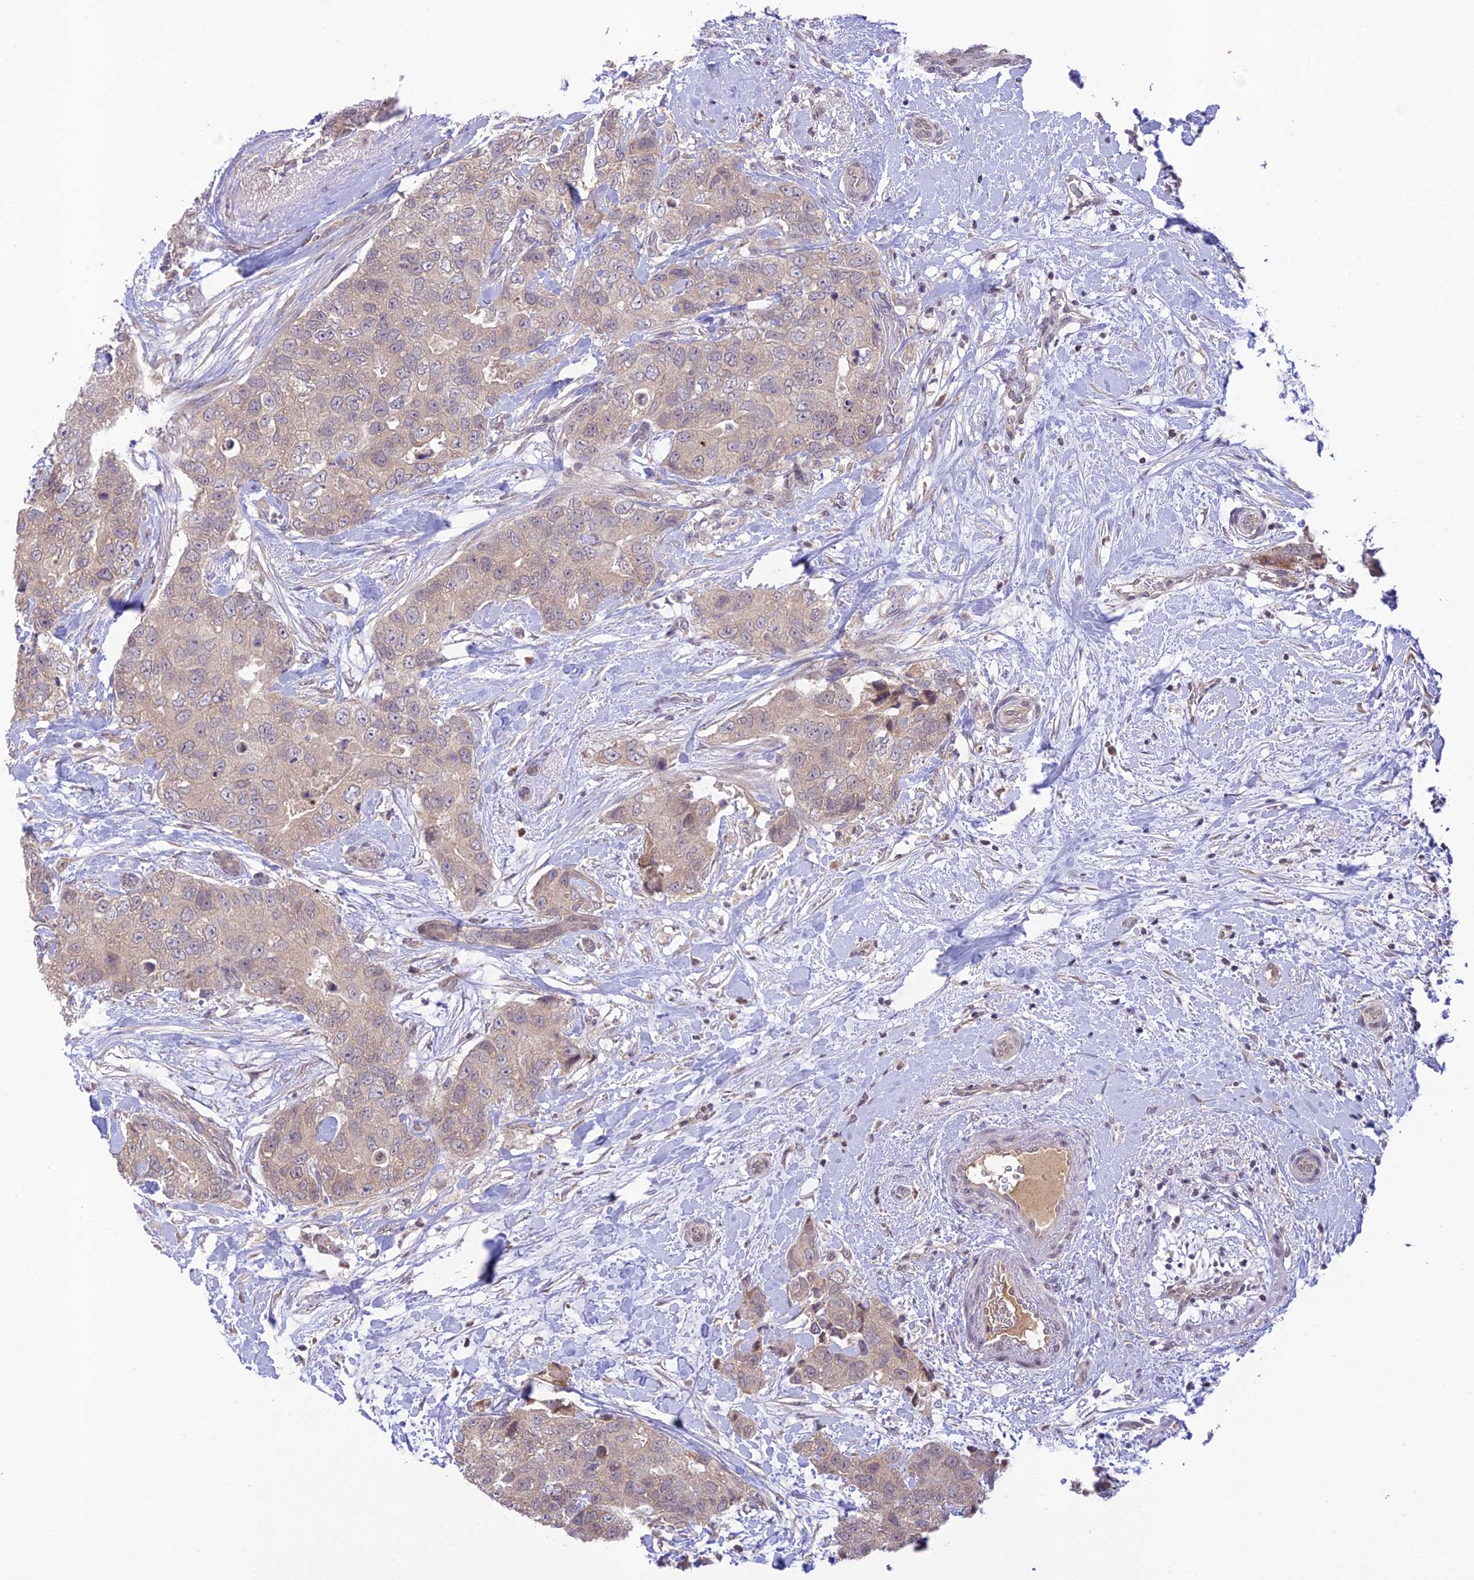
{"staining": {"intensity": "weak", "quantity": "25%-75%", "location": "cytoplasmic/membranous"}, "tissue": "breast cancer", "cell_type": "Tumor cells", "image_type": "cancer", "snomed": [{"axis": "morphology", "description": "Duct carcinoma"}, {"axis": "topography", "description": "Breast"}], "caption": "The image shows a brown stain indicating the presence of a protein in the cytoplasmic/membranous of tumor cells in breast cancer (intraductal carcinoma).", "gene": "TEKT1", "patient": {"sex": "female", "age": 62}}